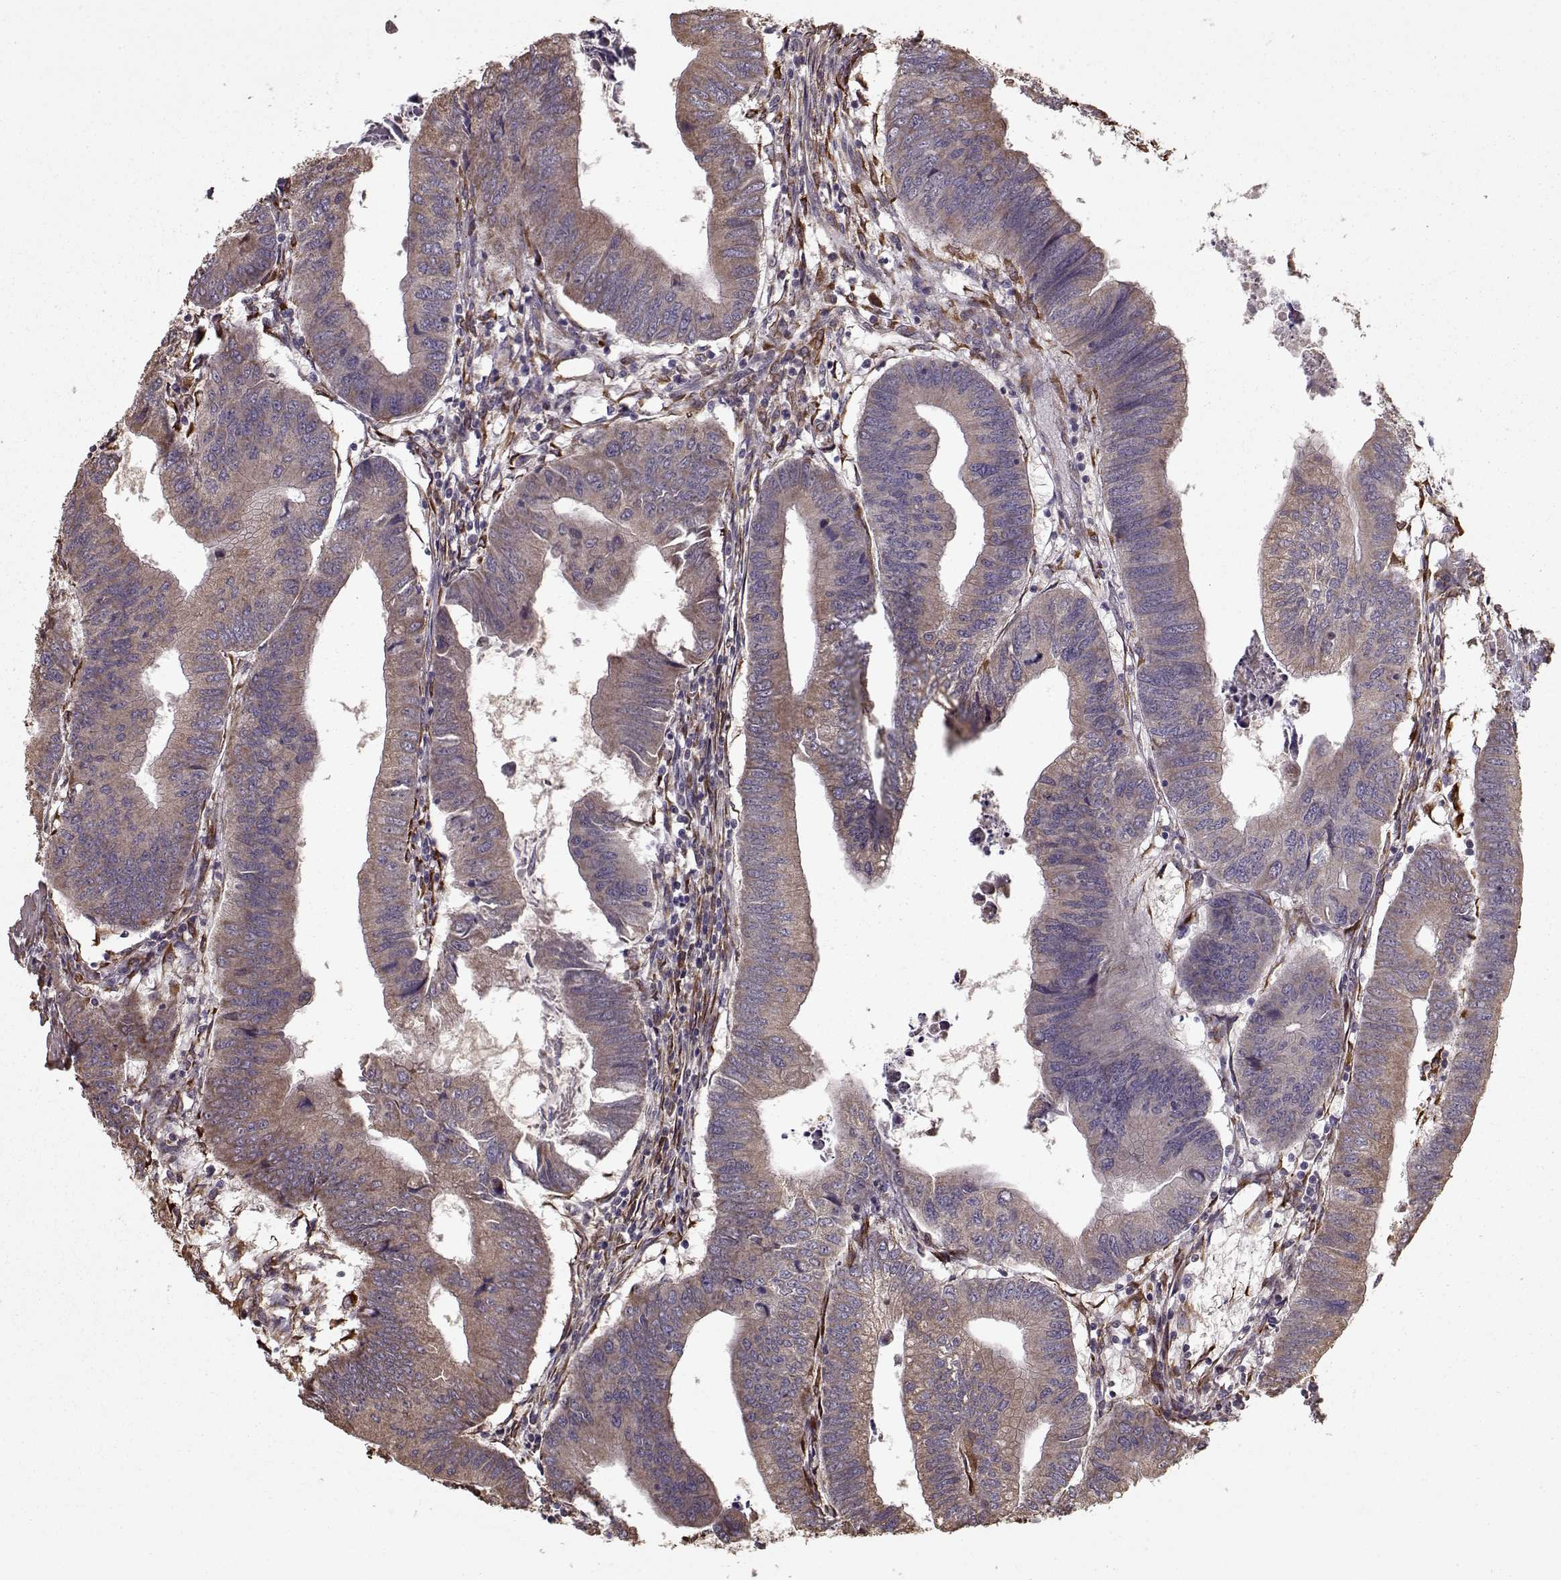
{"staining": {"intensity": "moderate", "quantity": ">75%", "location": "cytoplasmic/membranous"}, "tissue": "colorectal cancer", "cell_type": "Tumor cells", "image_type": "cancer", "snomed": [{"axis": "morphology", "description": "Adenocarcinoma, NOS"}, {"axis": "topography", "description": "Colon"}], "caption": "Protein expression analysis of human adenocarcinoma (colorectal) reveals moderate cytoplasmic/membranous expression in approximately >75% of tumor cells.", "gene": "IMMP1L", "patient": {"sex": "male", "age": 53}}